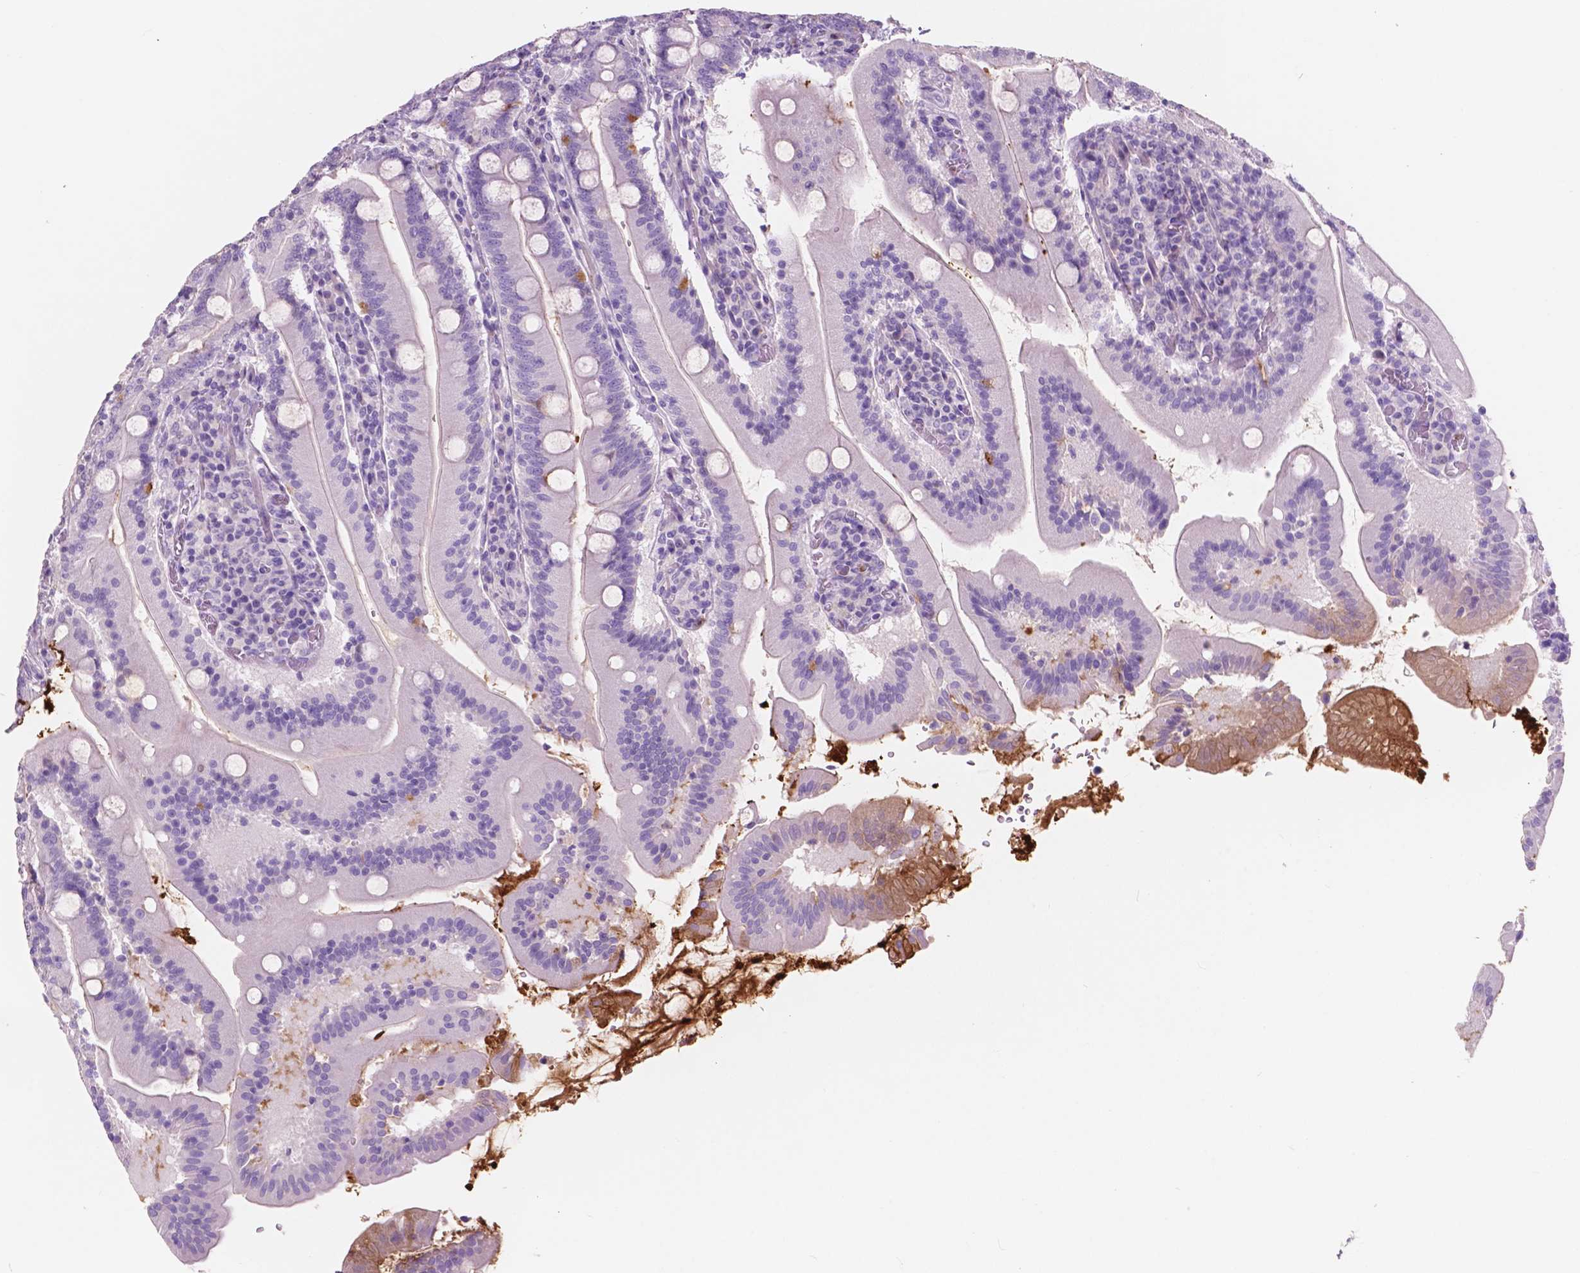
{"staining": {"intensity": "moderate", "quantity": "<25%", "location": "cytoplasmic/membranous"}, "tissue": "small intestine", "cell_type": "Glandular cells", "image_type": "normal", "snomed": [{"axis": "morphology", "description": "Normal tissue, NOS"}, {"axis": "topography", "description": "Small intestine"}], "caption": "This is an image of immunohistochemistry (IHC) staining of normal small intestine, which shows moderate positivity in the cytoplasmic/membranous of glandular cells.", "gene": "CUZD1", "patient": {"sex": "male", "age": 37}}